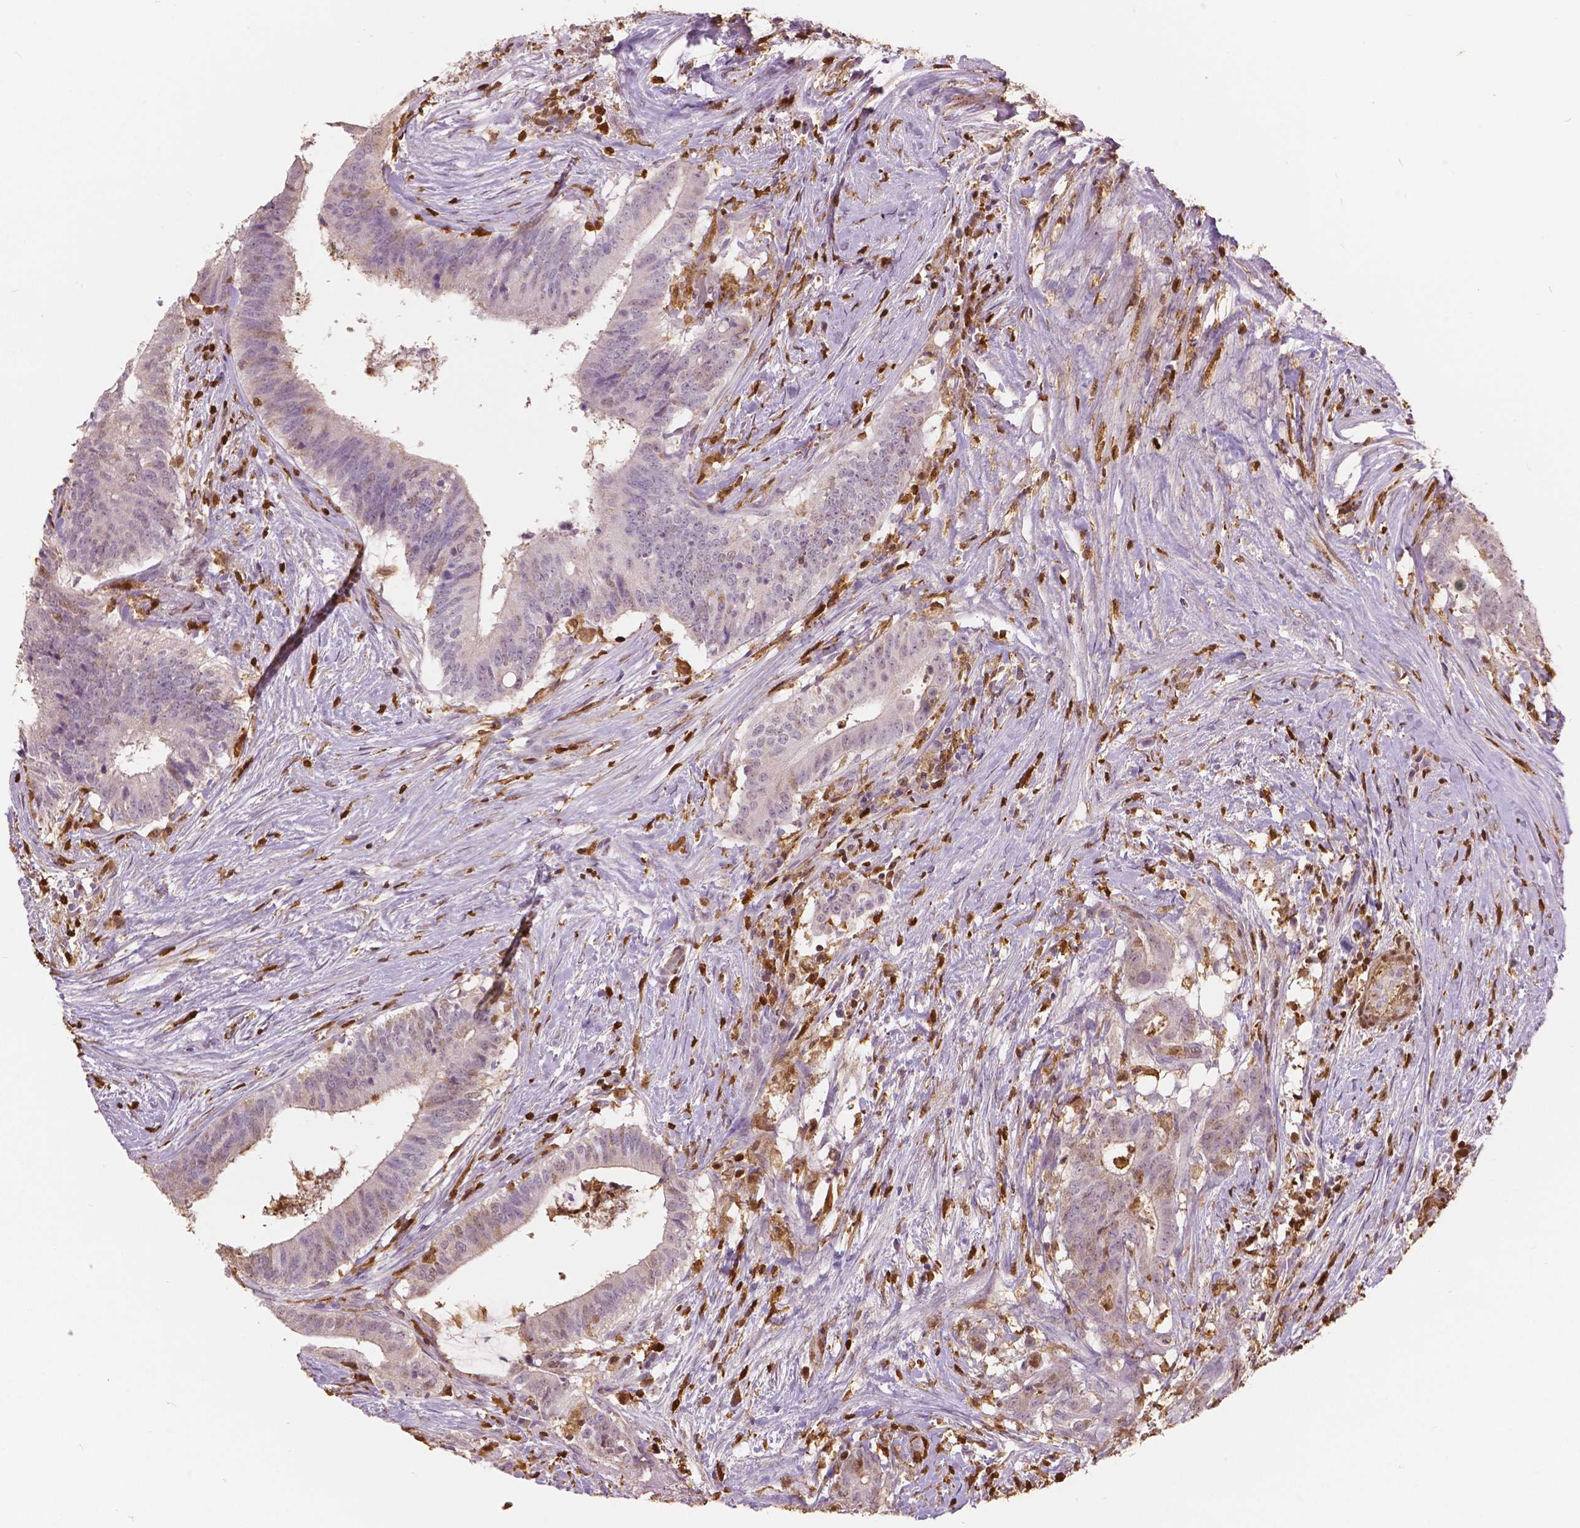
{"staining": {"intensity": "moderate", "quantity": "<25%", "location": "cytoplasmic/membranous,nuclear"}, "tissue": "colorectal cancer", "cell_type": "Tumor cells", "image_type": "cancer", "snomed": [{"axis": "morphology", "description": "Adenocarcinoma, NOS"}, {"axis": "topography", "description": "Colon"}], "caption": "A low amount of moderate cytoplasmic/membranous and nuclear expression is present in approximately <25% of tumor cells in colorectal cancer tissue.", "gene": "S100A4", "patient": {"sex": "female", "age": 43}}